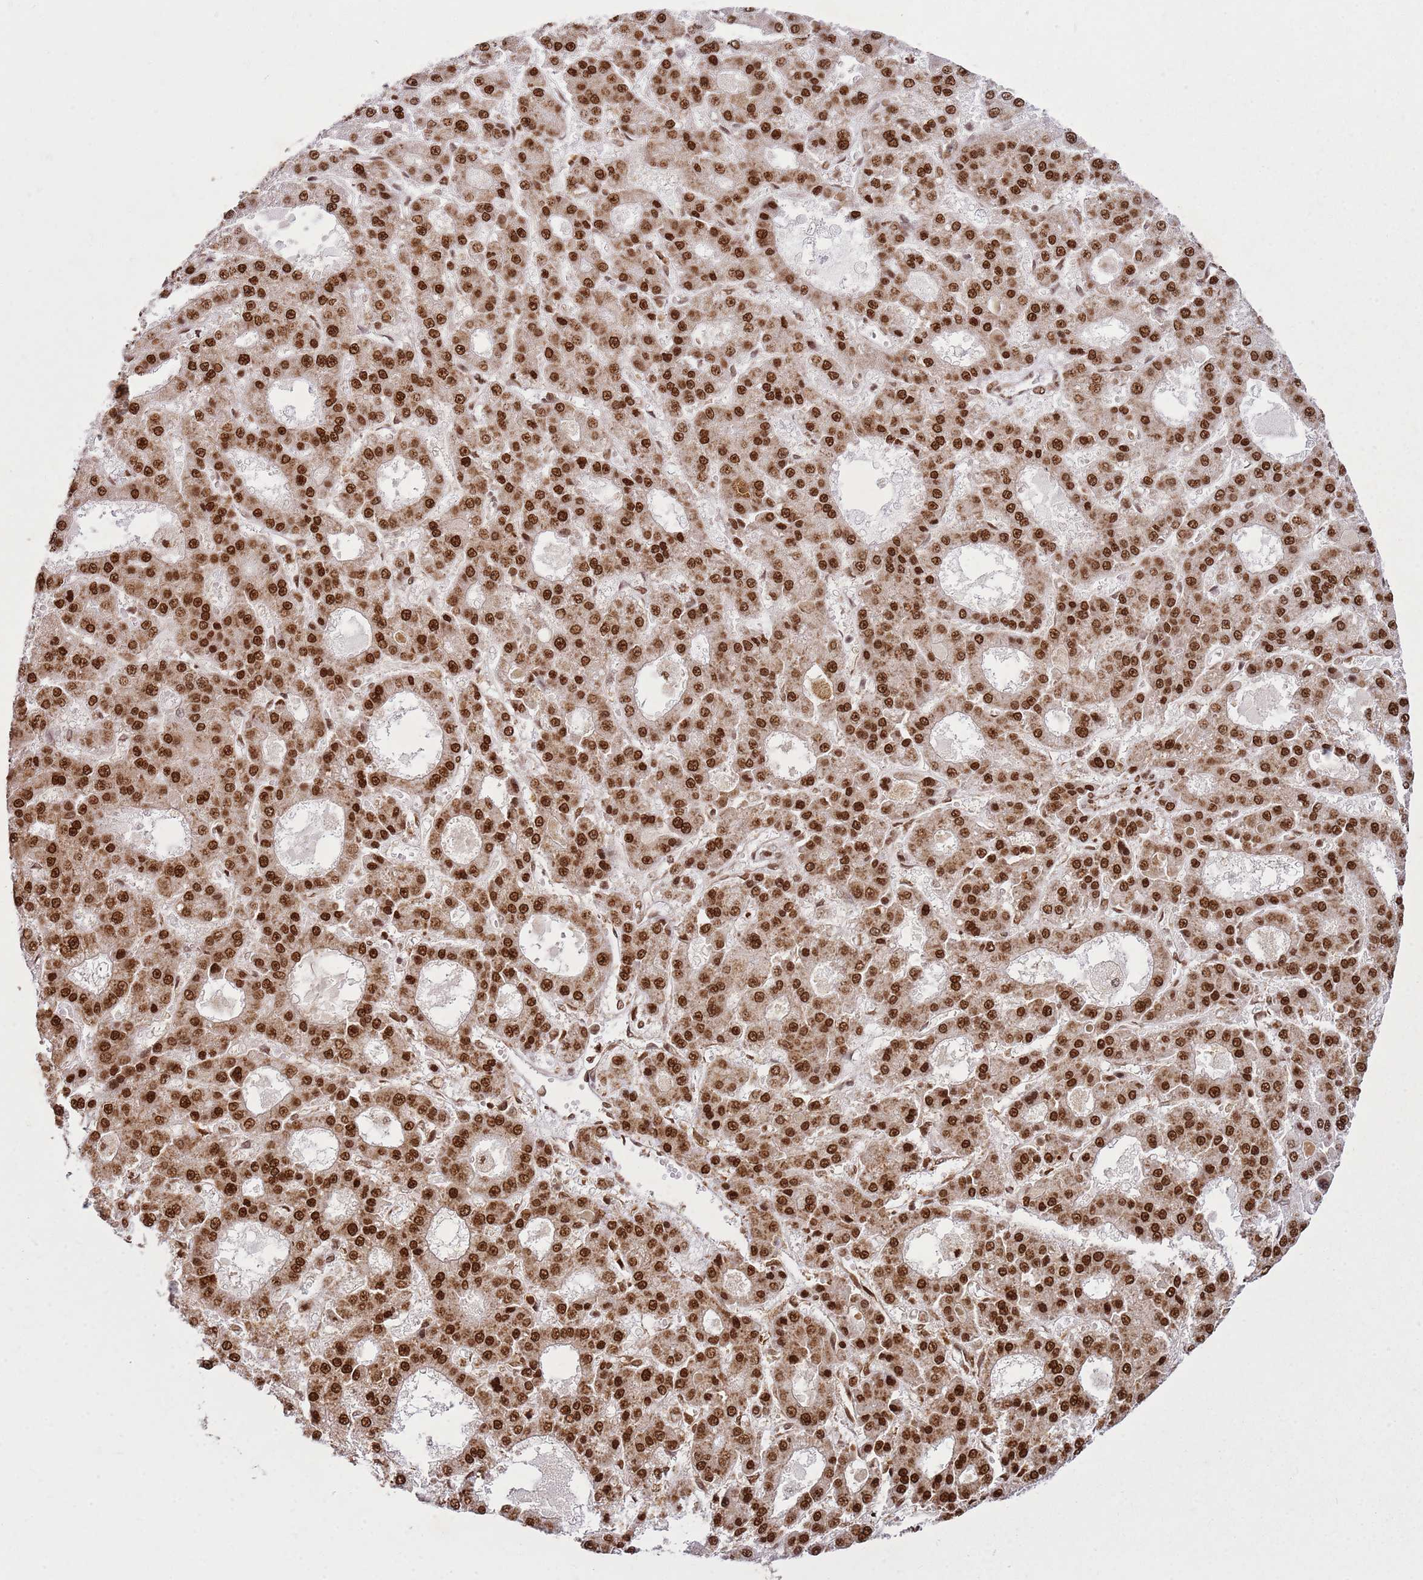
{"staining": {"intensity": "strong", "quantity": ">75%", "location": "nuclear"}, "tissue": "liver cancer", "cell_type": "Tumor cells", "image_type": "cancer", "snomed": [{"axis": "morphology", "description": "Carcinoma, Hepatocellular, NOS"}, {"axis": "topography", "description": "Liver"}], "caption": "High-magnification brightfield microscopy of liver hepatocellular carcinoma stained with DAB (brown) and counterstained with hematoxylin (blue). tumor cells exhibit strong nuclear positivity is appreciated in about>75% of cells. (DAB IHC, brown staining for protein, blue staining for nuclei).", "gene": "APEX1", "patient": {"sex": "male", "age": 70}}